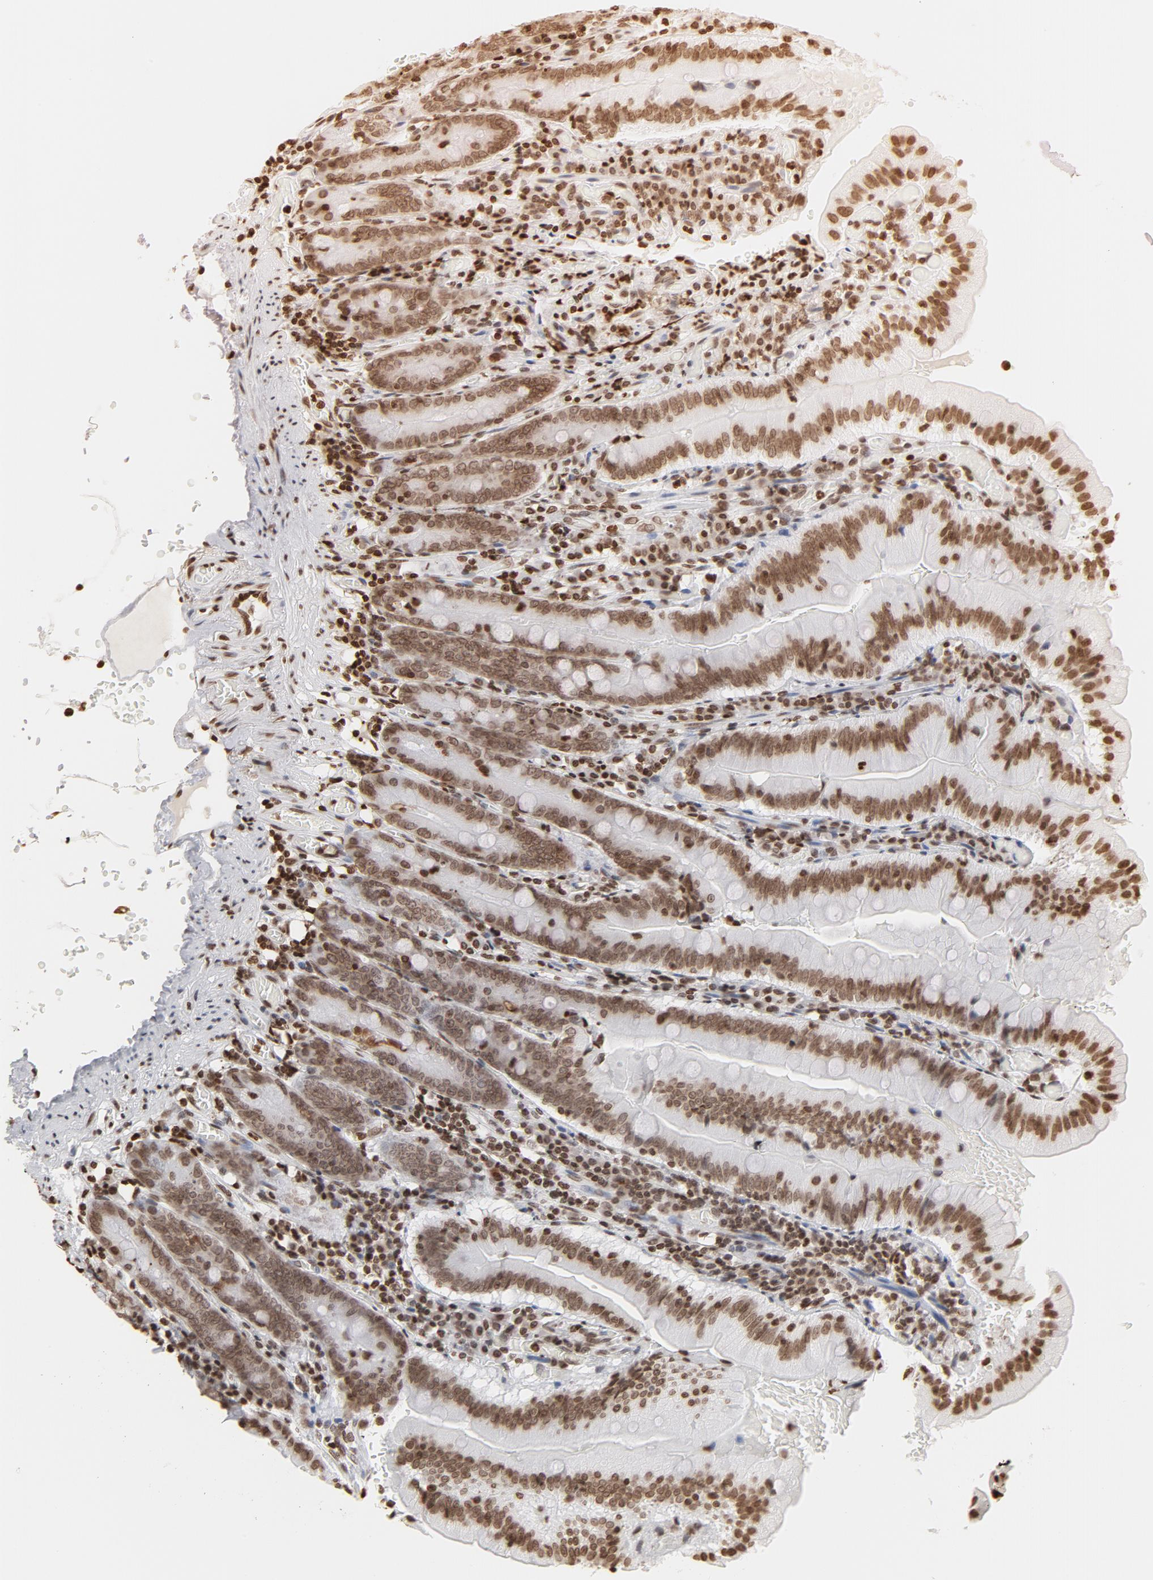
{"staining": {"intensity": "moderate", "quantity": ">75%", "location": "nuclear"}, "tissue": "small intestine", "cell_type": "Glandular cells", "image_type": "normal", "snomed": [{"axis": "morphology", "description": "Normal tissue, NOS"}, {"axis": "topography", "description": "Small intestine"}], "caption": "Small intestine stained with DAB (3,3'-diaminobenzidine) immunohistochemistry (IHC) demonstrates medium levels of moderate nuclear expression in approximately >75% of glandular cells.", "gene": "H2AC12", "patient": {"sex": "male", "age": 71}}